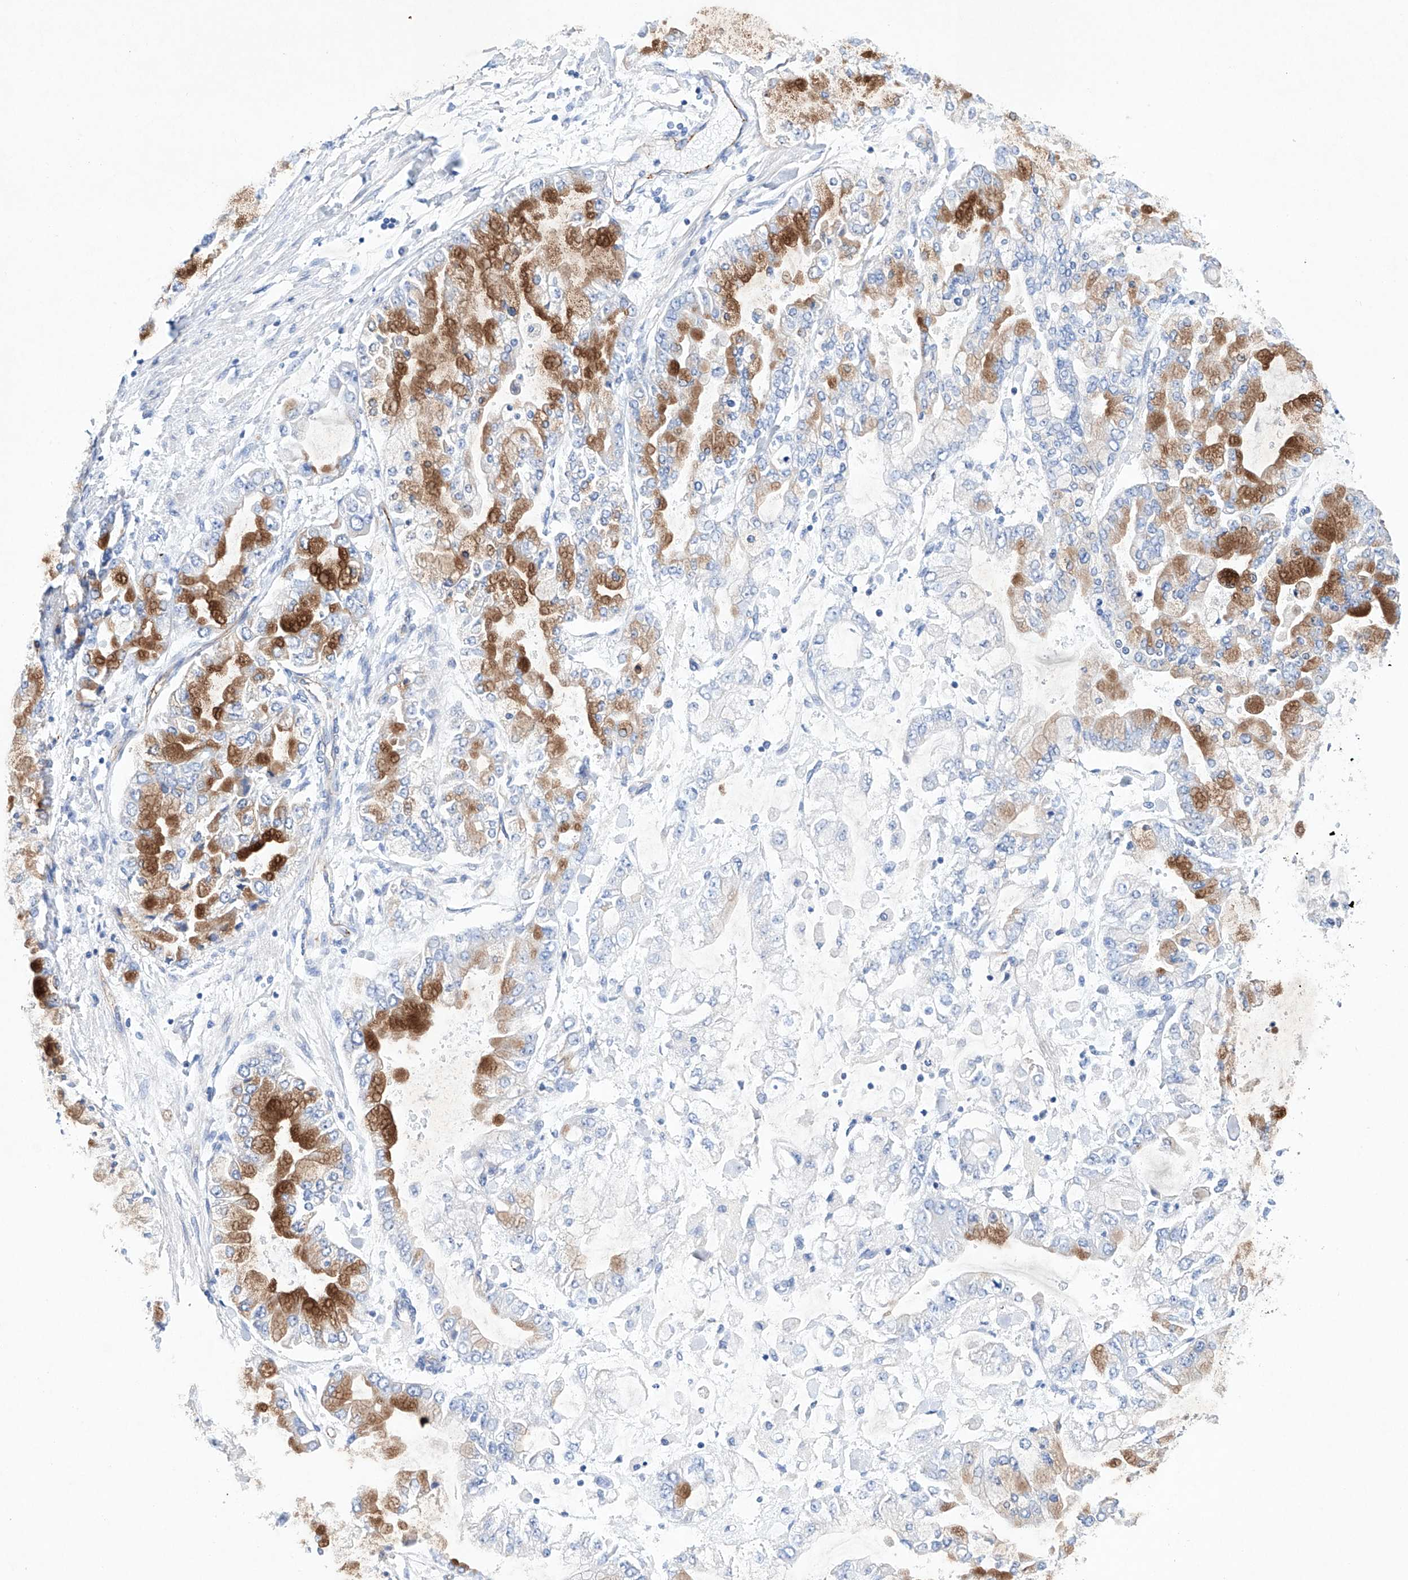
{"staining": {"intensity": "strong", "quantity": "25%-75%", "location": "cytoplasmic/membranous"}, "tissue": "stomach cancer", "cell_type": "Tumor cells", "image_type": "cancer", "snomed": [{"axis": "morphology", "description": "Normal tissue, NOS"}, {"axis": "morphology", "description": "Adenocarcinoma, NOS"}, {"axis": "topography", "description": "Stomach, upper"}, {"axis": "topography", "description": "Stomach"}], "caption": "Stomach cancer (adenocarcinoma) stained for a protein (brown) exhibits strong cytoplasmic/membranous positive expression in about 25%-75% of tumor cells.", "gene": "ETV7", "patient": {"sex": "male", "age": 76}}